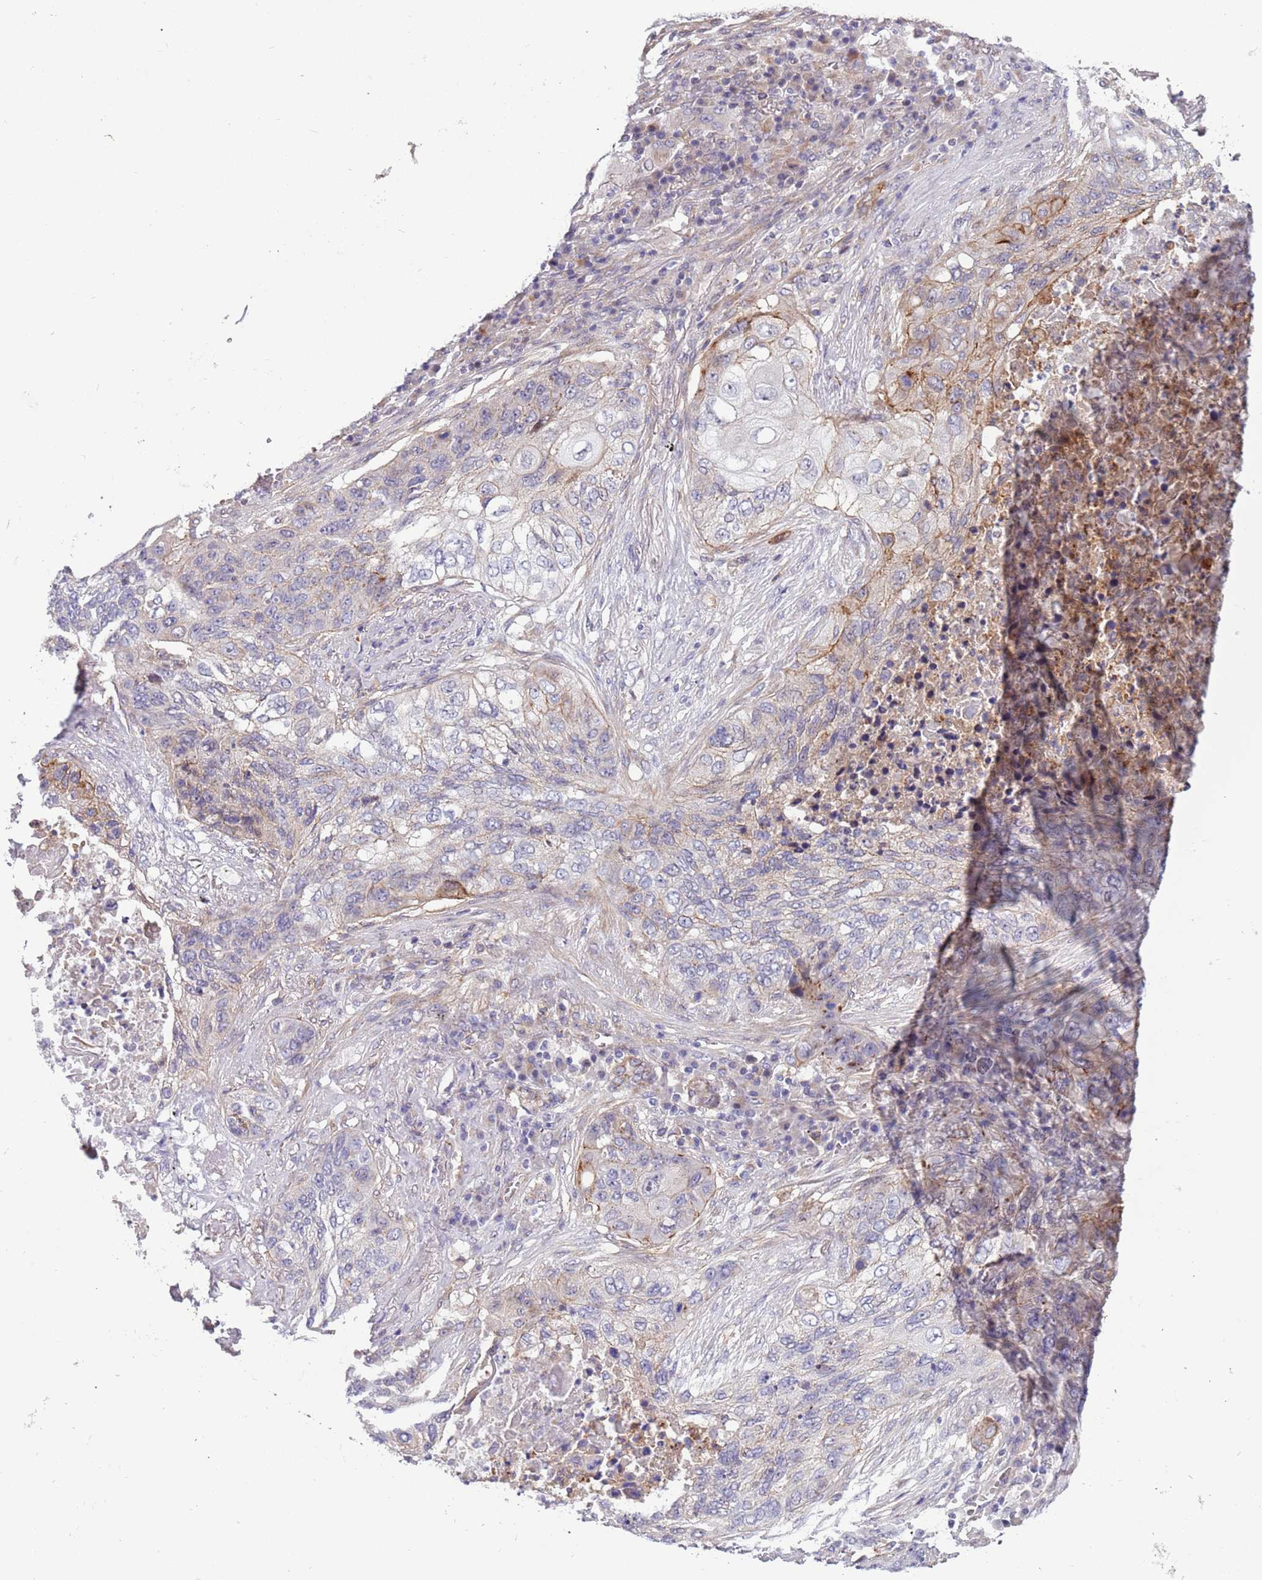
{"staining": {"intensity": "weak", "quantity": "<25%", "location": "cytoplasmic/membranous"}, "tissue": "lung cancer", "cell_type": "Tumor cells", "image_type": "cancer", "snomed": [{"axis": "morphology", "description": "Squamous cell carcinoma, NOS"}, {"axis": "topography", "description": "Lung"}], "caption": "The micrograph shows no staining of tumor cells in lung cancer.", "gene": "ITGB6", "patient": {"sex": "female", "age": 63}}